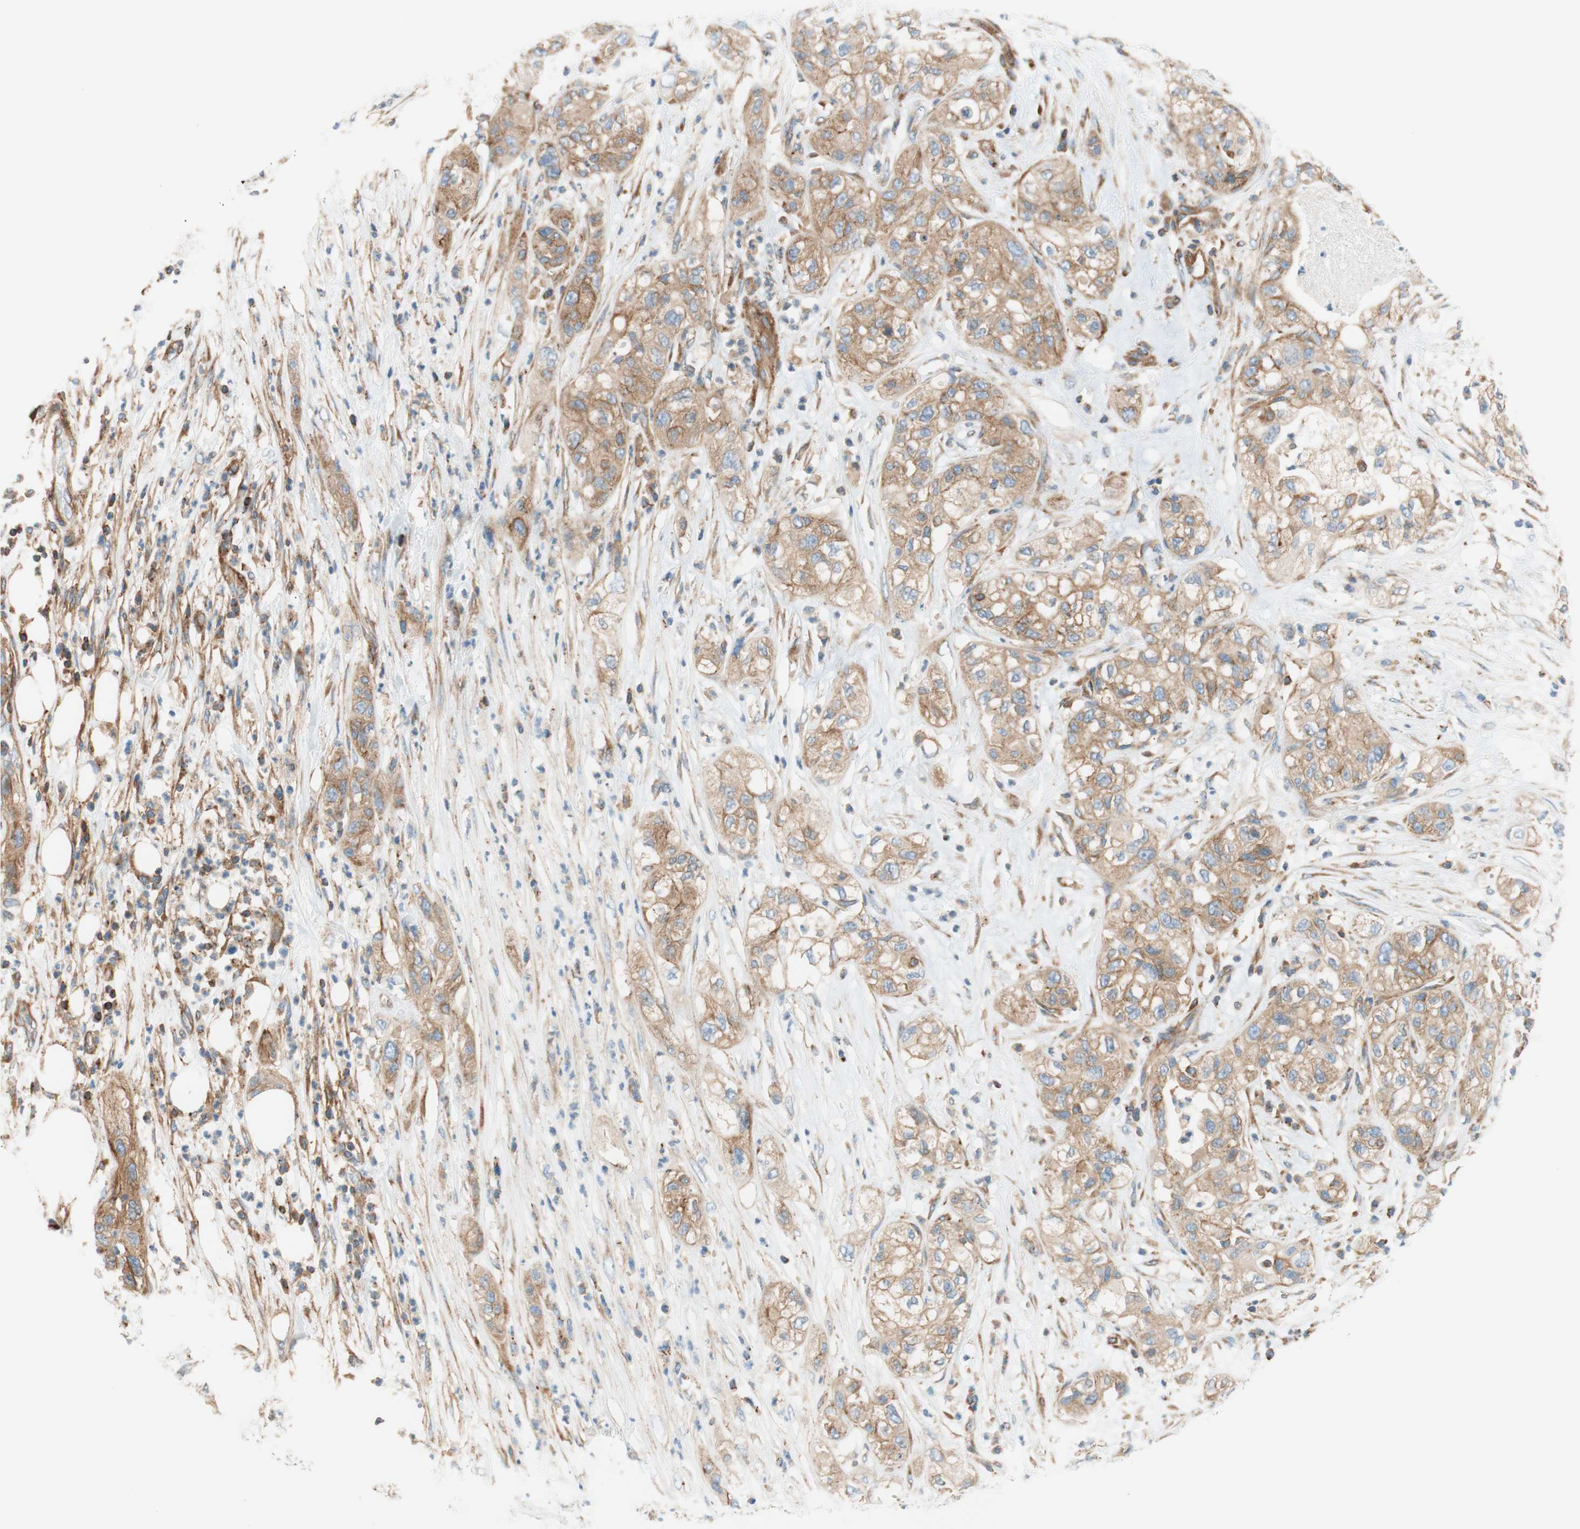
{"staining": {"intensity": "moderate", "quantity": ">75%", "location": "cytoplasmic/membranous"}, "tissue": "pancreatic cancer", "cell_type": "Tumor cells", "image_type": "cancer", "snomed": [{"axis": "morphology", "description": "Adenocarcinoma, NOS"}, {"axis": "topography", "description": "Pancreas"}], "caption": "Human pancreatic cancer (adenocarcinoma) stained with a brown dye demonstrates moderate cytoplasmic/membranous positive positivity in about >75% of tumor cells.", "gene": "VPS26A", "patient": {"sex": "female", "age": 78}}